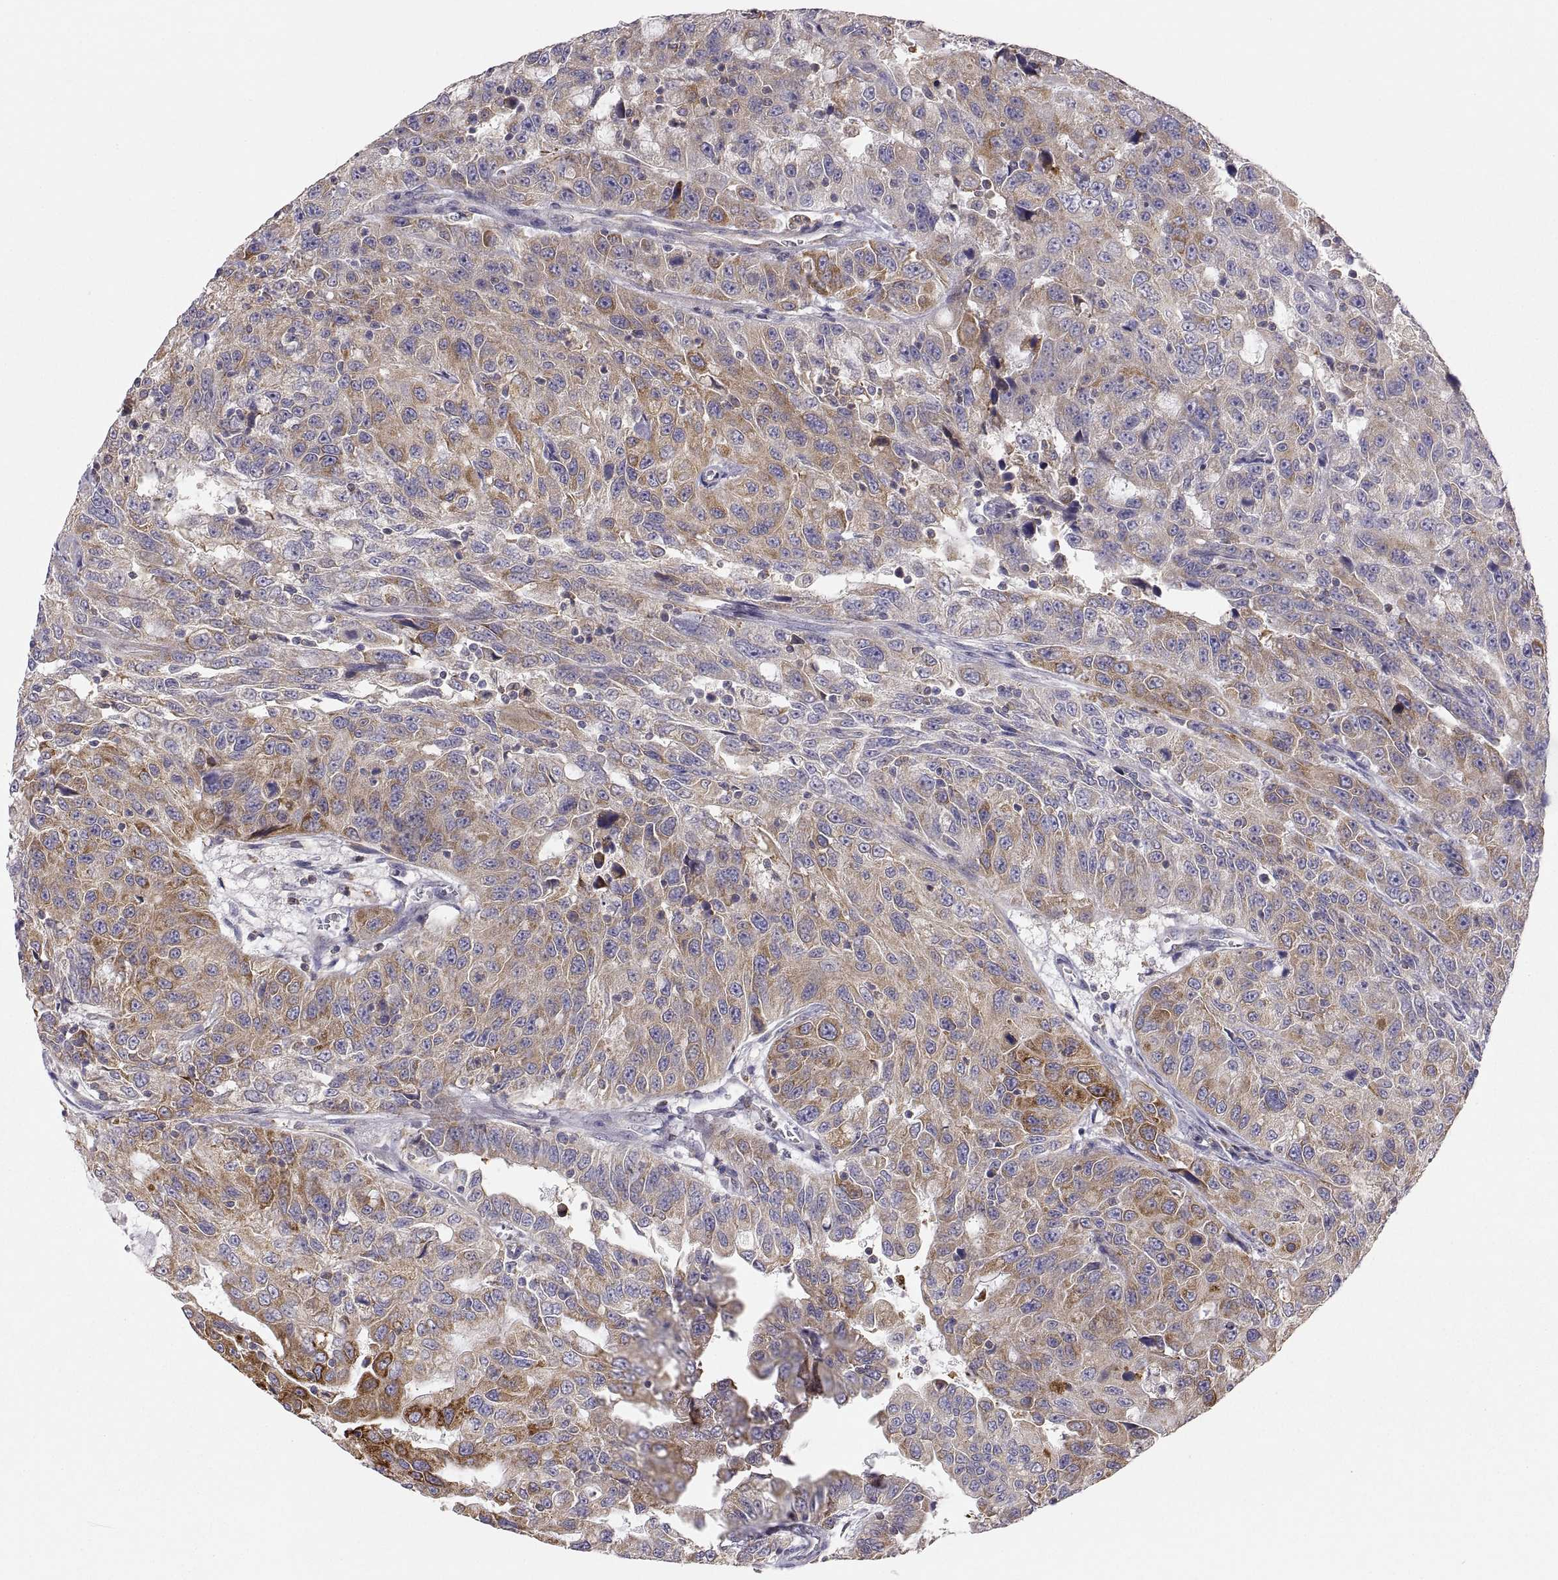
{"staining": {"intensity": "strong", "quantity": "<25%", "location": "cytoplasmic/membranous"}, "tissue": "urothelial cancer", "cell_type": "Tumor cells", "image_type": "cancer", "snomed": [{"axis": "morphology", "description": "Urothelial carcinoma, NOS"}, {"axis": "morphology", "description": "Urothelial carcinoma, High grade"}, {"axis": "topography", "description": "Urinary bladder"}], "caption": "Urothelial cancer was stained to show a protein in brown. There is medium levels of strong cytoplasmic/membranous positivity in about <25% of tumor cells.", "gene": "ERO1A", "patient": {"sex": "female", "age": 73}}